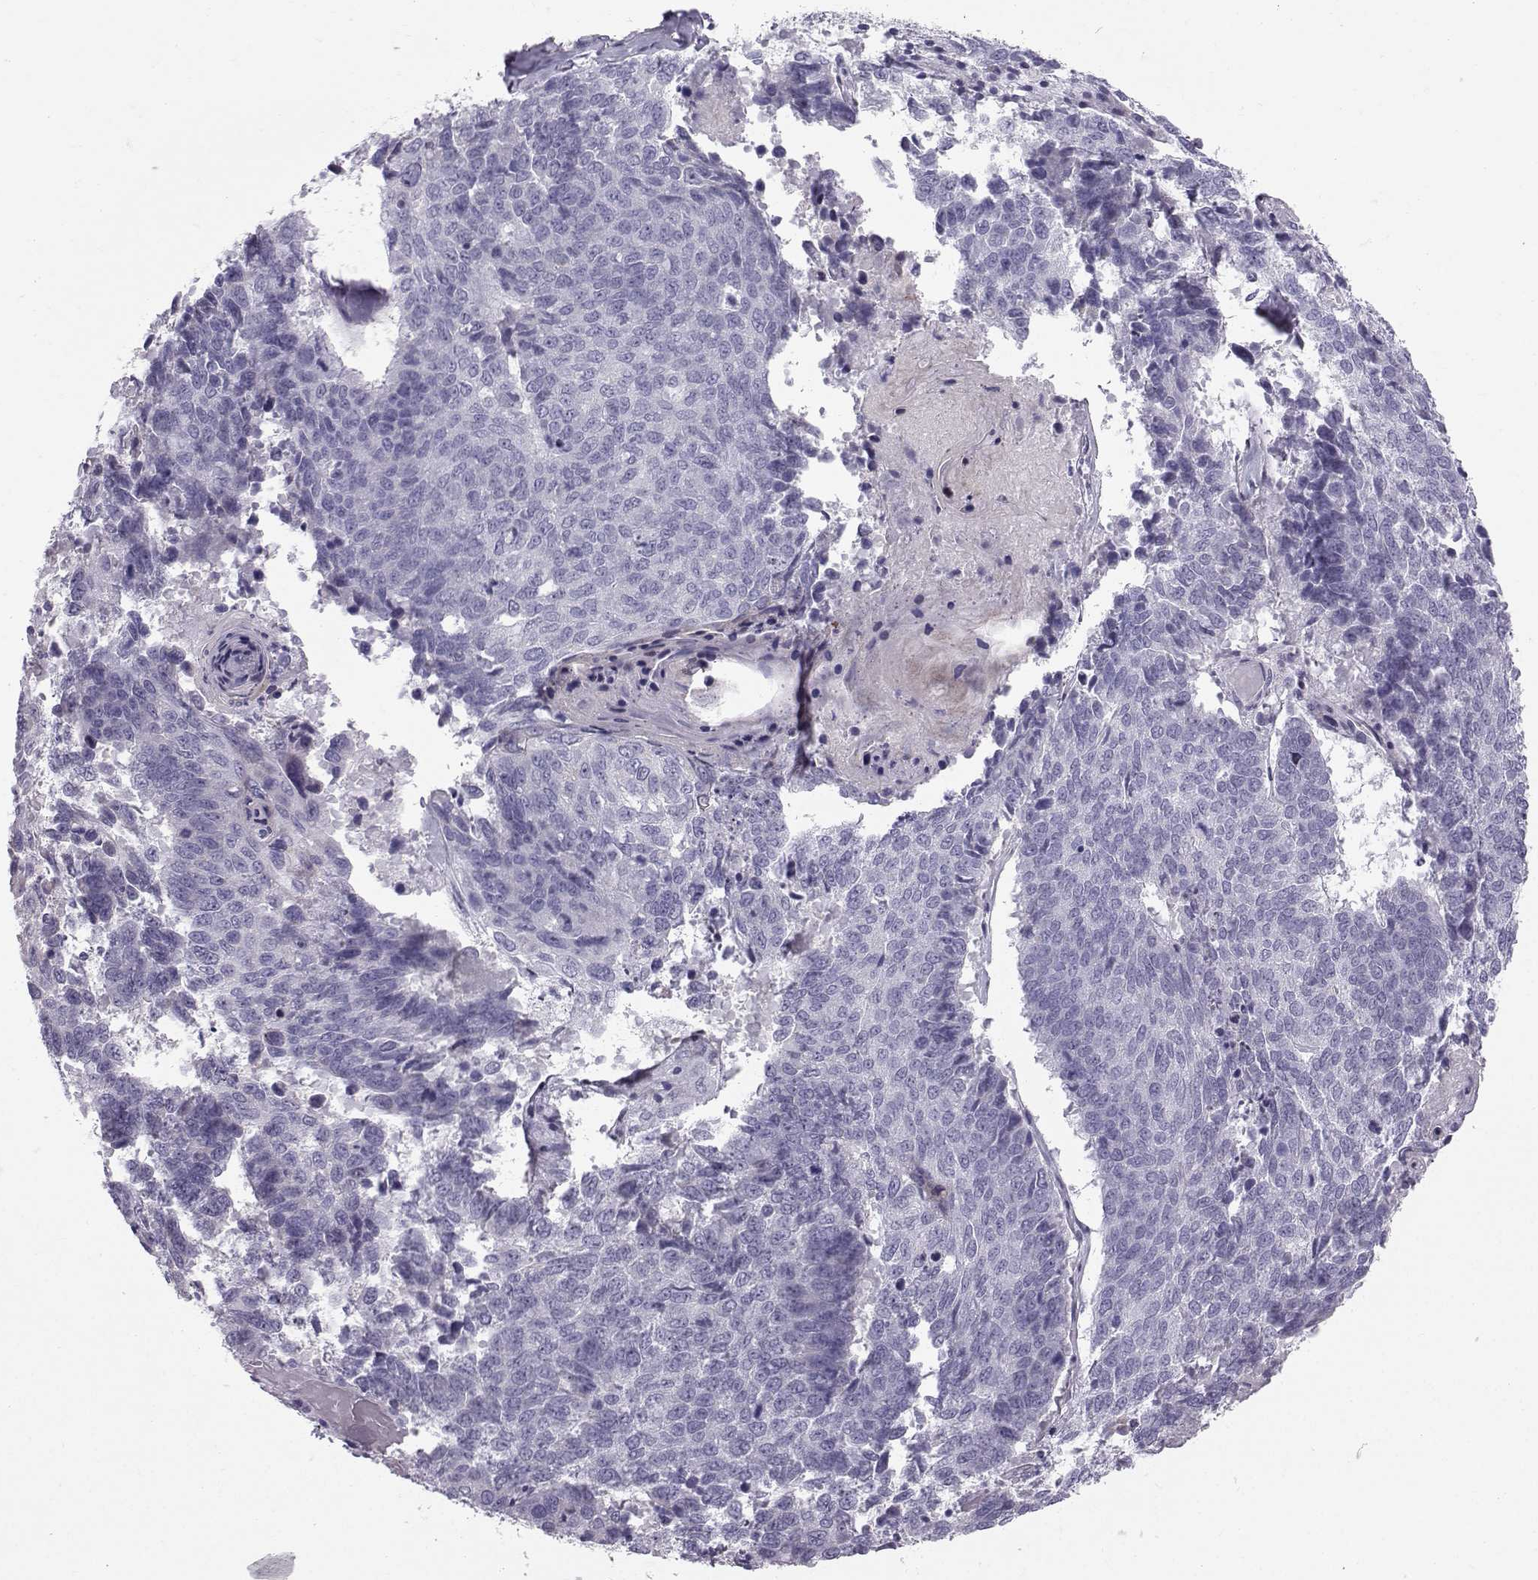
{"staining": {"intensity": "negative", "quantity": "none", "location": "none"}, "tissue": "lung cancer", "cell_type": "Tumor cells", "image_type": "cancer", "snomed": [{"axis": "morphology", "description": "Squamous cell carcinoma, NOS"}, {"axis": "topography", "description": "Lung"}], "caption": "The micrograph demonstrates no staining of tumor cells in lung squamous cell carcinoma. Brightfield microscopy of immunohistochemistry (IHC) stained with DAB (3,3'-diaminobenzidine) (brown) and hematoxylin (blue), captured at high magnification.", "gene": "DMRT3", "patient": {"sex": "male", "age": 73}}